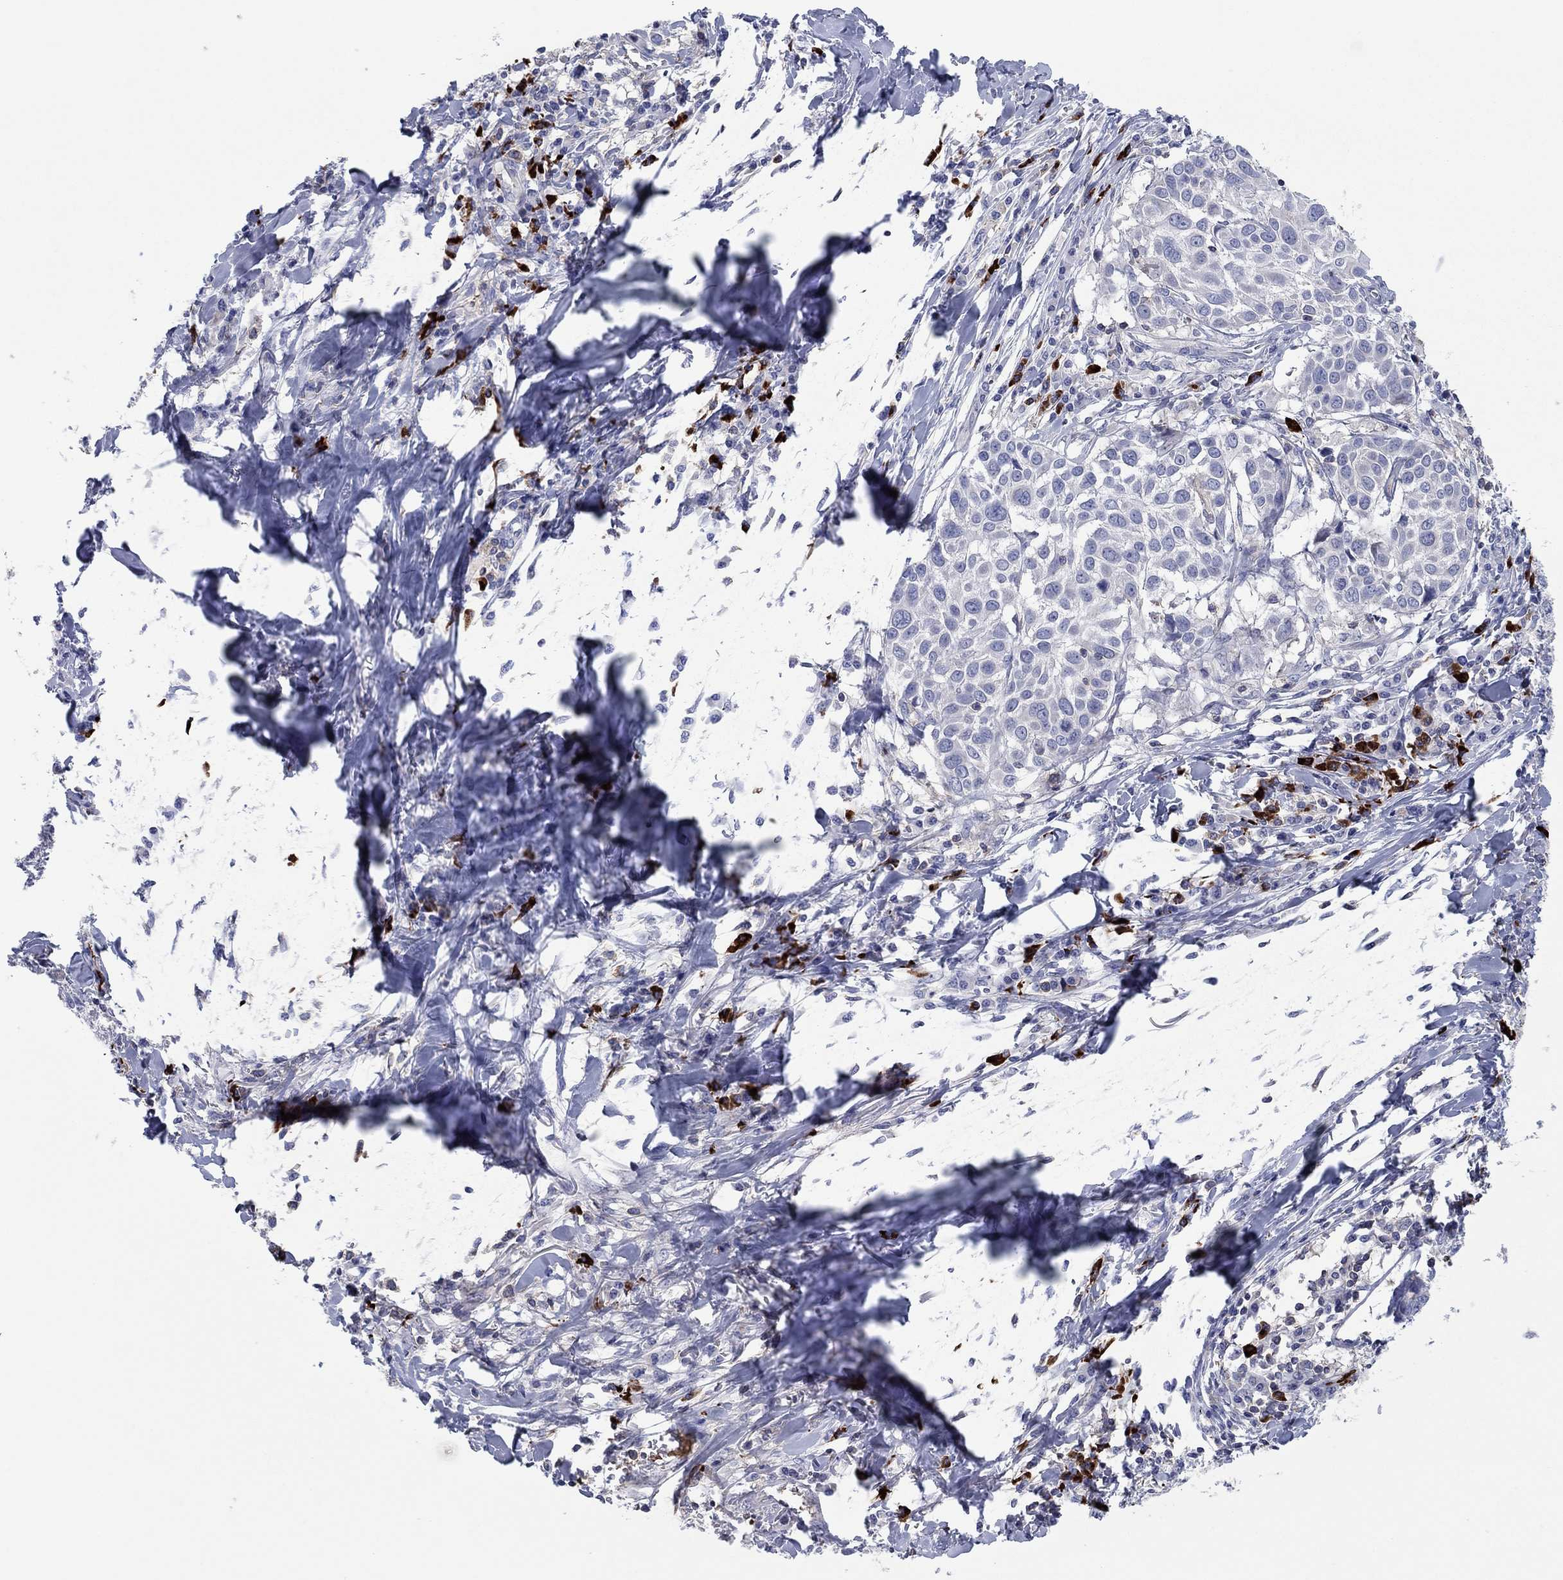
{"staining": {"intensity": "negative", "quantity": "none", "location": "none"}, "tissue": "lung cancer", "cell_type": "Tumor cells", "image_type": "cancer", "snomed": [{"axis": "morphology", "description": "Squamous cell carcinoma, NOS"}, {"axis": "topography", "description": "Lung"}], "caption": "High power microscopy micrograph of an immunohistochemistry (IHC) photomicrograph of lung squamous cell carcinoma, revealing no significant positivity in tumor cells.", "gene": "PVR", "patient": {"sex": "male", "age": 57}}